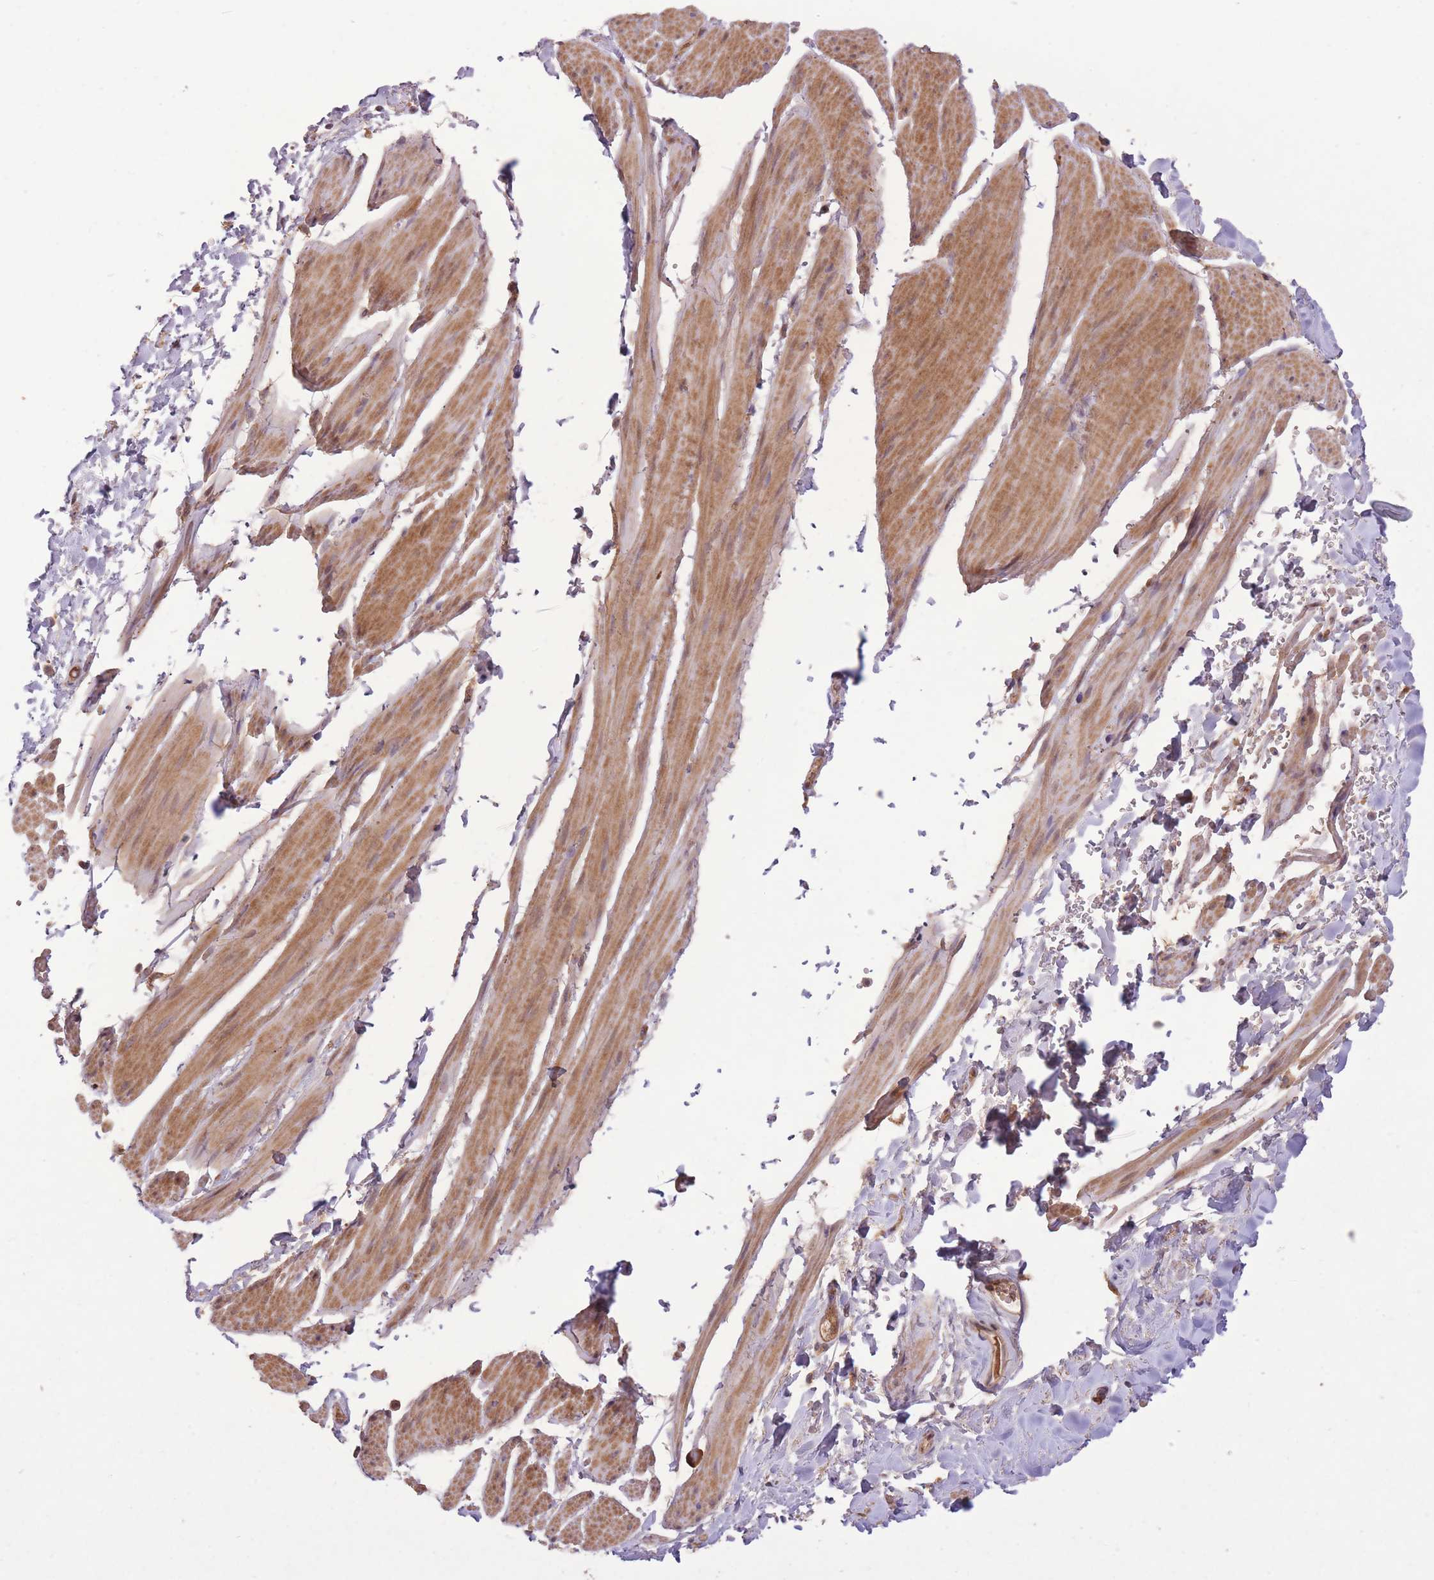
{"staining": {"intensity": "moderate", "quantity": ">75%", "location": "cytoplasmic/membranous"}, "tissue": "smooth muscle", "cell_type": "Smooth muscle cells", "image_type": "normal", "snomed": [{"axis": "morphology", "description": "Normal tissue, NOS"}, {"axis": "topography", "description": "Smooth muscle"}, {"axis": "topography", "description": "Peripheral nerve tissue"}], "caption": "DAB immunohistochemical staining of normal smooth muscle shows moderate cytoplasmic/membranous protein positivity in about >75% of smooth muscle cells.", "gene": "POLR3F", "patient": {"sex": "male", "age": 69}}